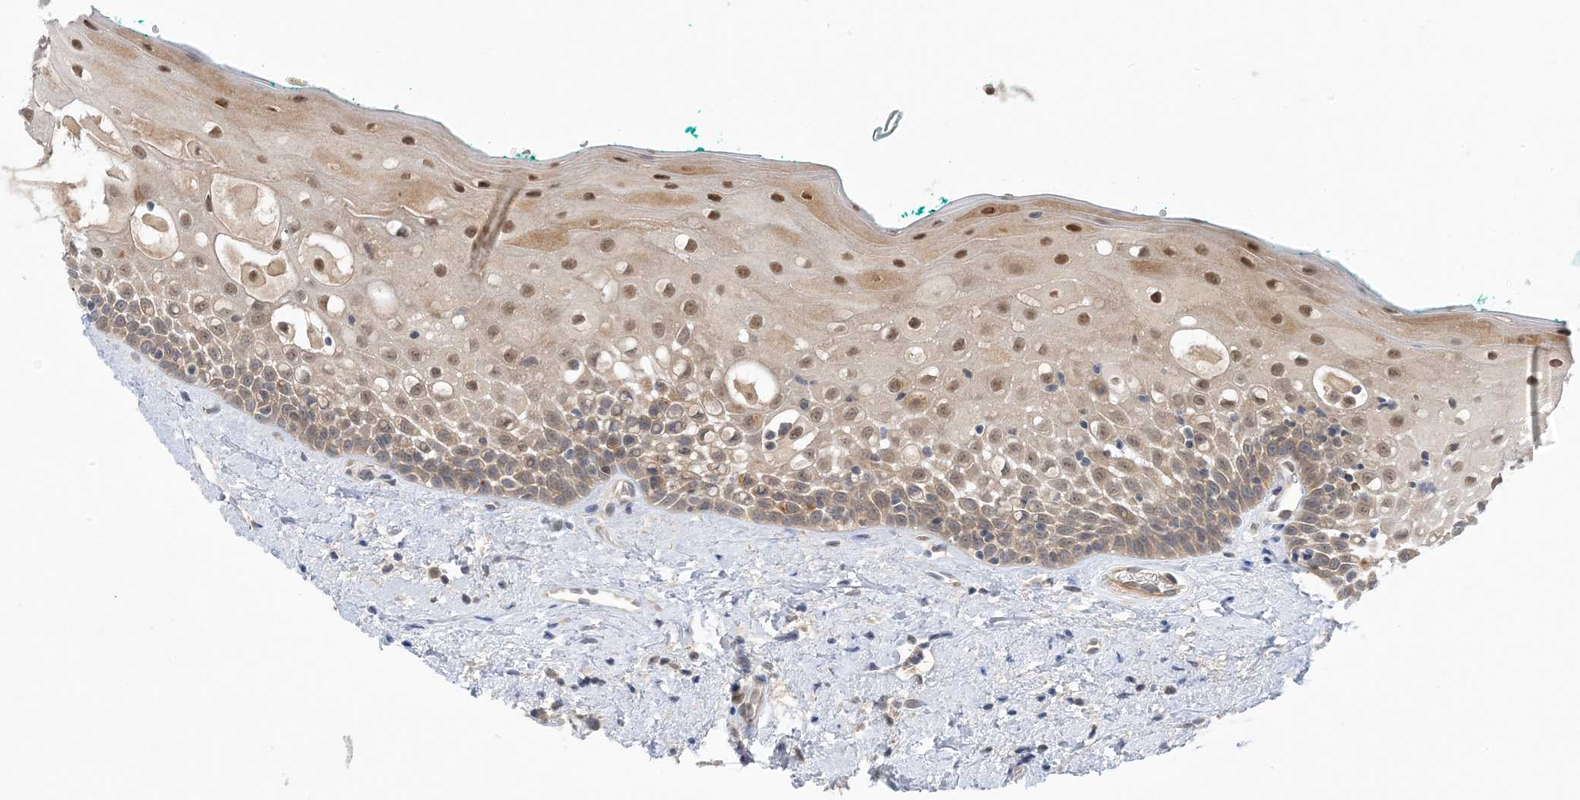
{"staining": {"intensity": "moderate", "quantity": ">75%", "location": "cytoplasmic/membranous,nuclear"}, "tissue": "oral mucosa", "cell_type": "Squamous epithelial cells", "image_type": "normal", "snomed": [{"axis": "morphology", "description": "Normal tissue, NOS"}, {"axis": "topography", "description": "Oral tissue"}], "caption": "Immunohistochemistry histopathology image of benign human oral mucosa stained for a protein (brown), which demonstrates medium levels of moderate cytoplasmic/membranous,nuclear positivity in approximately >75% of squamous epithelial cells.", "gene": "WDR26", "patient": {"sex": "female", "age": 70}}